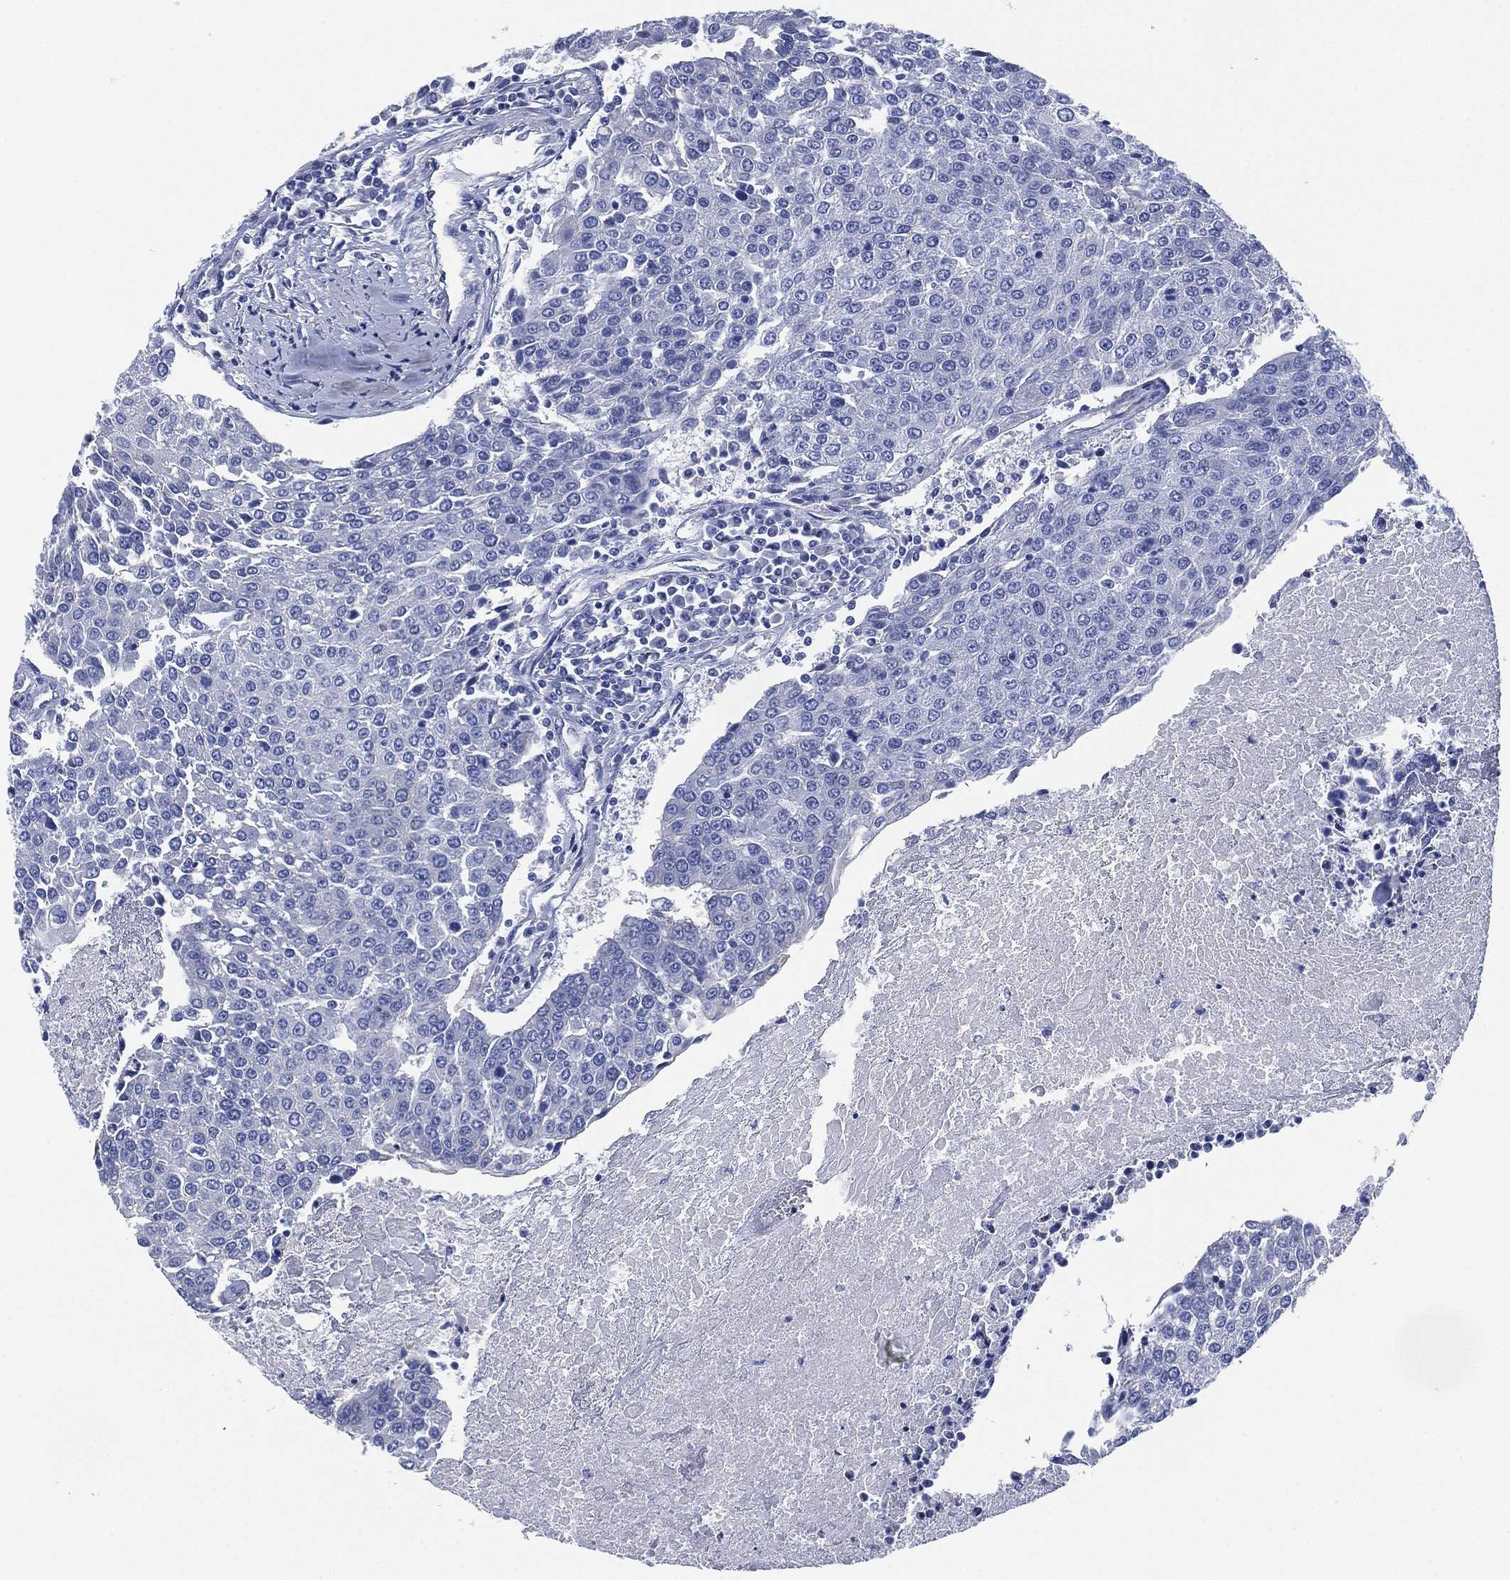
{"staining": {"intensity": "negative", "quantity": "none", "location": "none"}, "tissue": "urothelial cancer", "cell_type": "Tumor cells", "image_type": "cancer", "snomed": [{"axis": "morphology", "description": "Urothelial carcinoma, High grade"}, {"axis": "topography", "description": "Urinary bladder"}], "caption": "Urothelial carcinoma (high-grade) stained for a protein using immunohistochemistry (IHC) displays no staining tumor cells.", "gene": "CCDC70", "patient": {"sex": "female", "age": 85}}